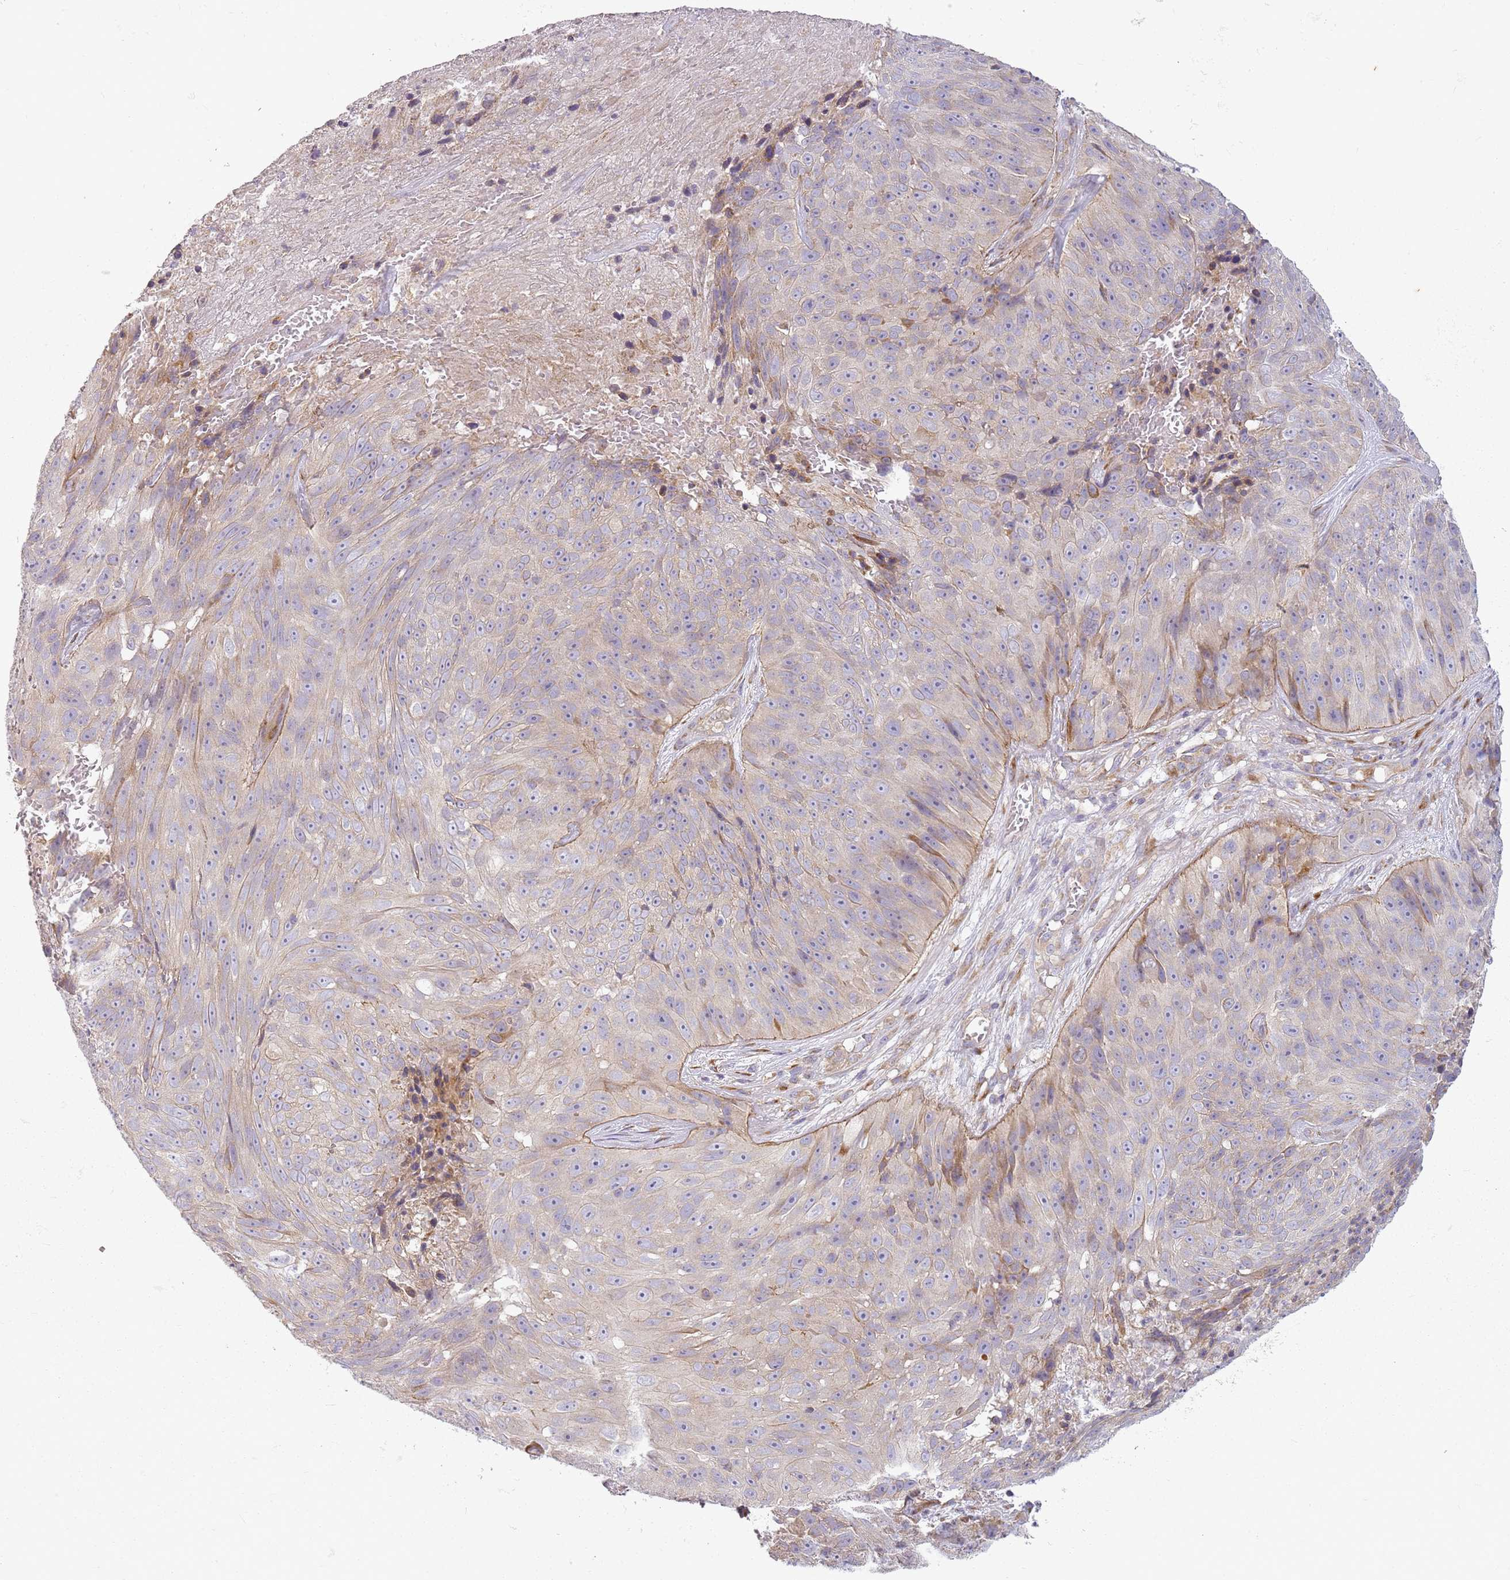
{"staining": {"intensity": "moderate", "quantity": "<25%", "location": "cytoplasmic/membranous"}, "tissue": "skin cancer", "cell_type": "Tumor cells", "image_type": "cancer", "snomed": [{"axis": "morphology", "description": "Squamous cell carcinoma, NOS"}, {"axis": "topography", "description": "Skin"}], "caption": "Brown immunohistochemical staining in skin cancer (squamous cell carcinoma) demonstrates moderate cytoplasmic/membranous staining in approximately <25% of tumor cells.", "gene": "TMEM200C", "patient": {"sex": "female", "age": 87}}